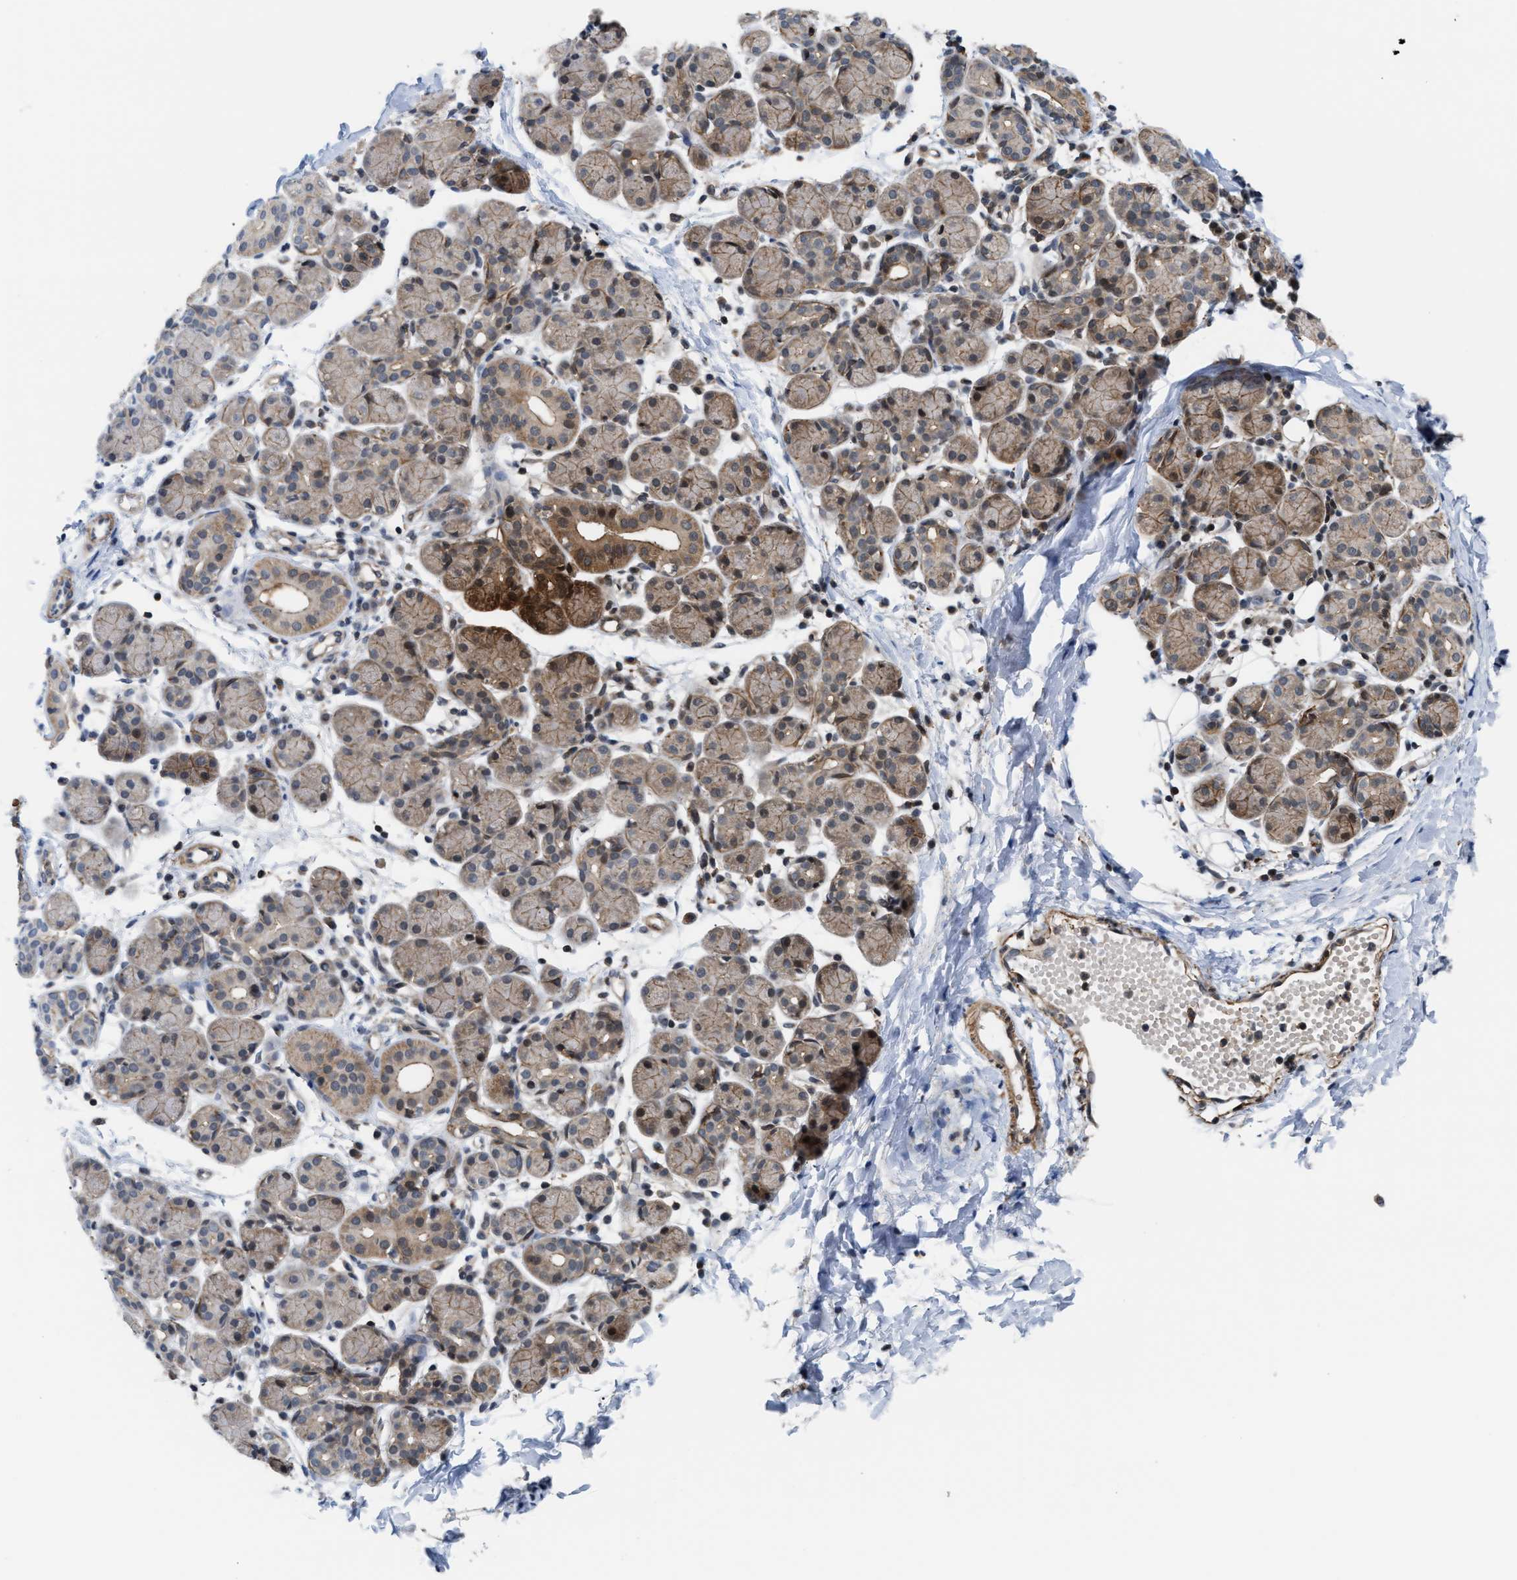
{"staining": {"intensity": "moderate", "quantity": ">75%", "location": "cytoplasmic/membranous,nuclear"}, "tissue": "salivary gland", "cell_type": "Glandular cells", "image_type": "normal", "snomed": [{"axis": "morphology", "description": "Normal tissue, NOS"}, {"axis": "morphology", "description": "Inflammation, NOS"}, {"axis": "topography", "description": "Lymph node"}, {"axis": "topography", "description": "Salivary gland"}], "caption": "Immunohistochemistry (IHC) staining of normal salivary gland, which reveals medium levels of moderate cytoplasmic/membranous,nuclear positivity in about >75% of glandular cells indicating moderate cytoplasmic/membranous,nuclear protein staining. The staining was performed using DAB (3,3'-diaminobenzidine) (brown) for protein detection and nuclei were counterstained in hematoxylin (blue).", "gene": "STAU2", "patient": {"sex": "male", "age": 3}}